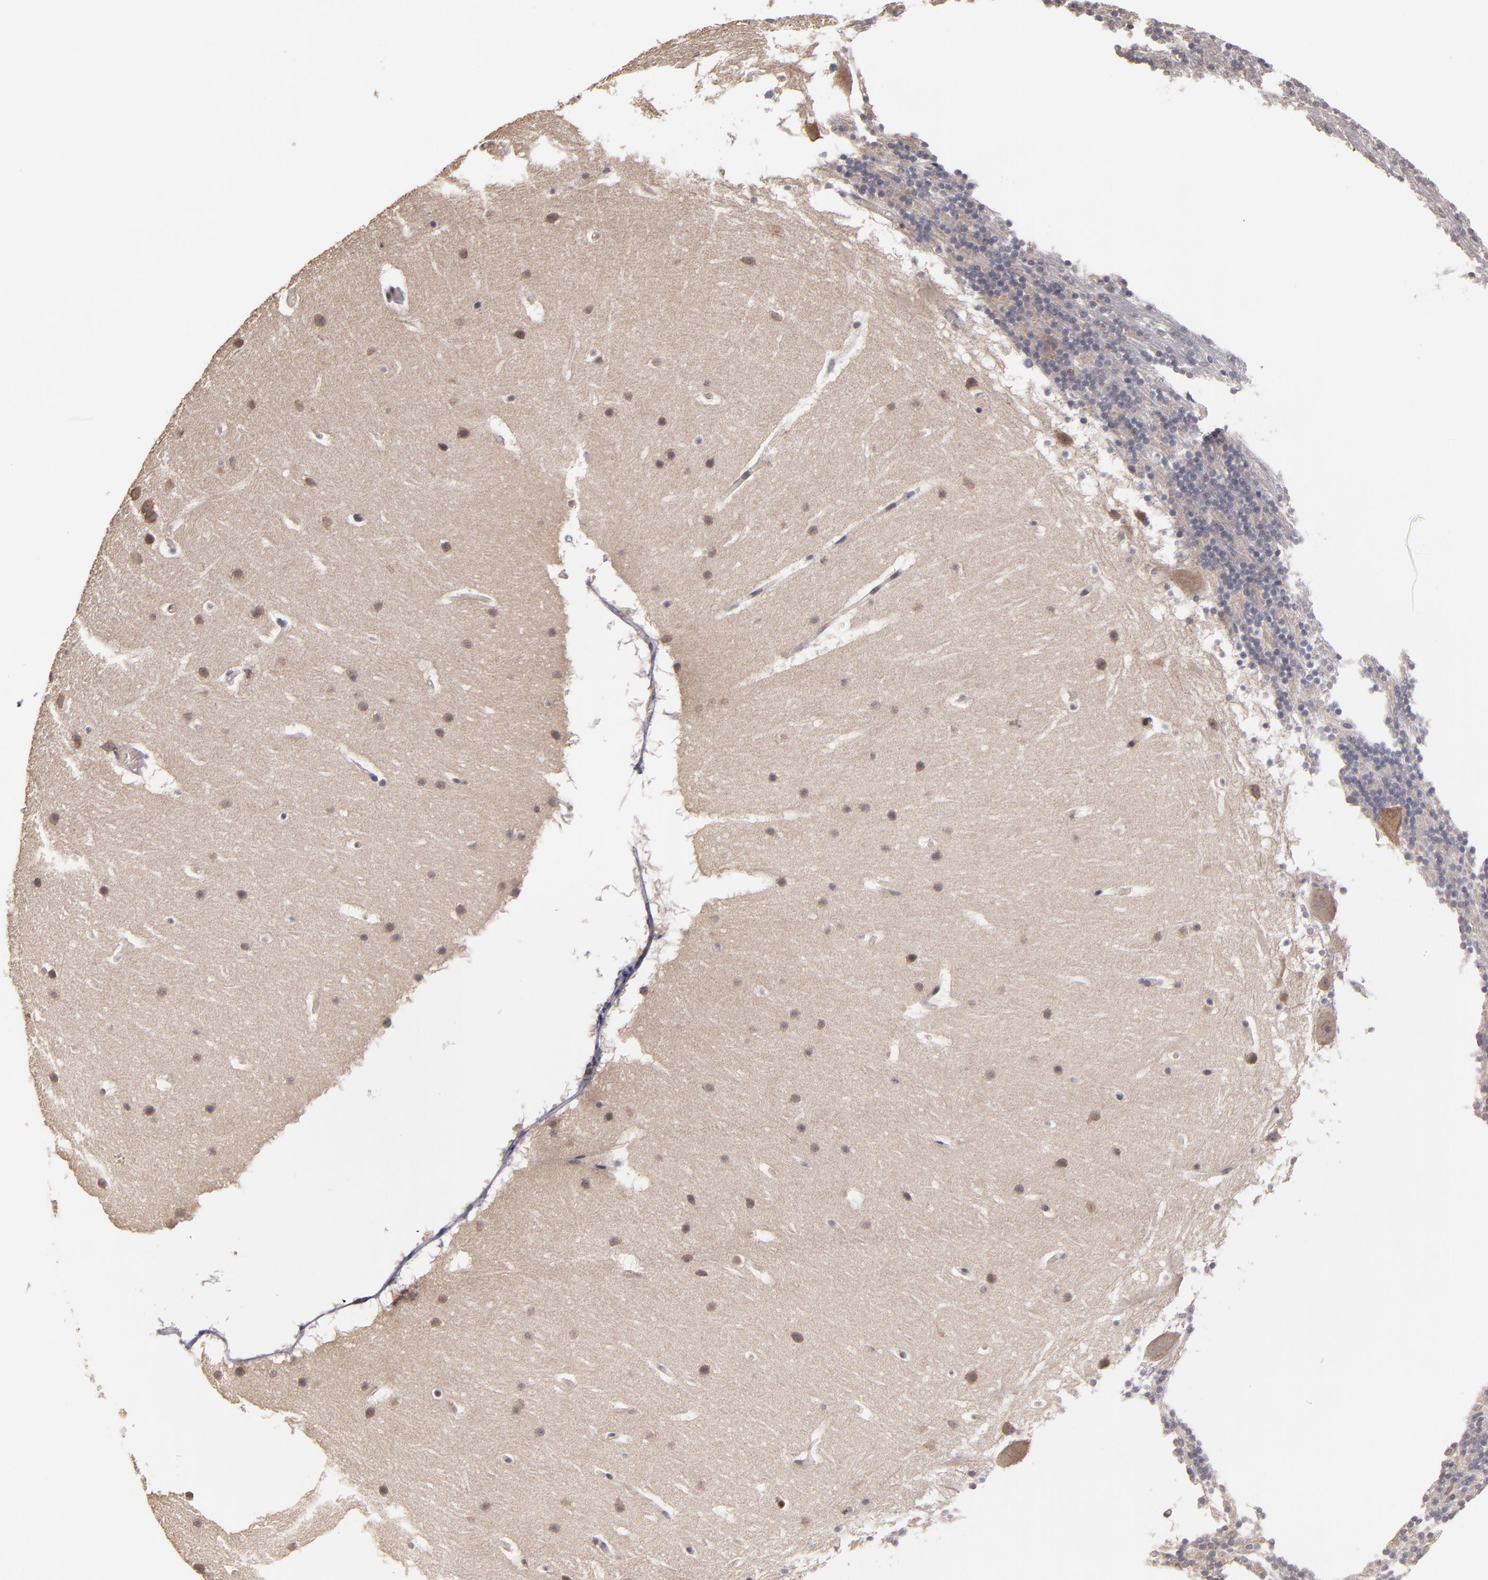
{"staining": {"intensity": "weak", "quantity": ">75%", "location": "cytoplasmic/membranous"}, "tissue": "cerebellum", "cell_type": "Cells in granular layer", "image_type": "normal", "snomed": [{"axis": "morphology", "description": "Normal tissue, NOS"}, {"axis": "topography", "description": "Cerebellum"}], "caption": "Immunohistochemical staining of benign cerebellum demonstrates low levels of weak cytoplasmic/membranous positivity in approximately >75% of cells in granular layer.", "gene": "CASP1", "patient": {"sex": "male", "age": 45}}